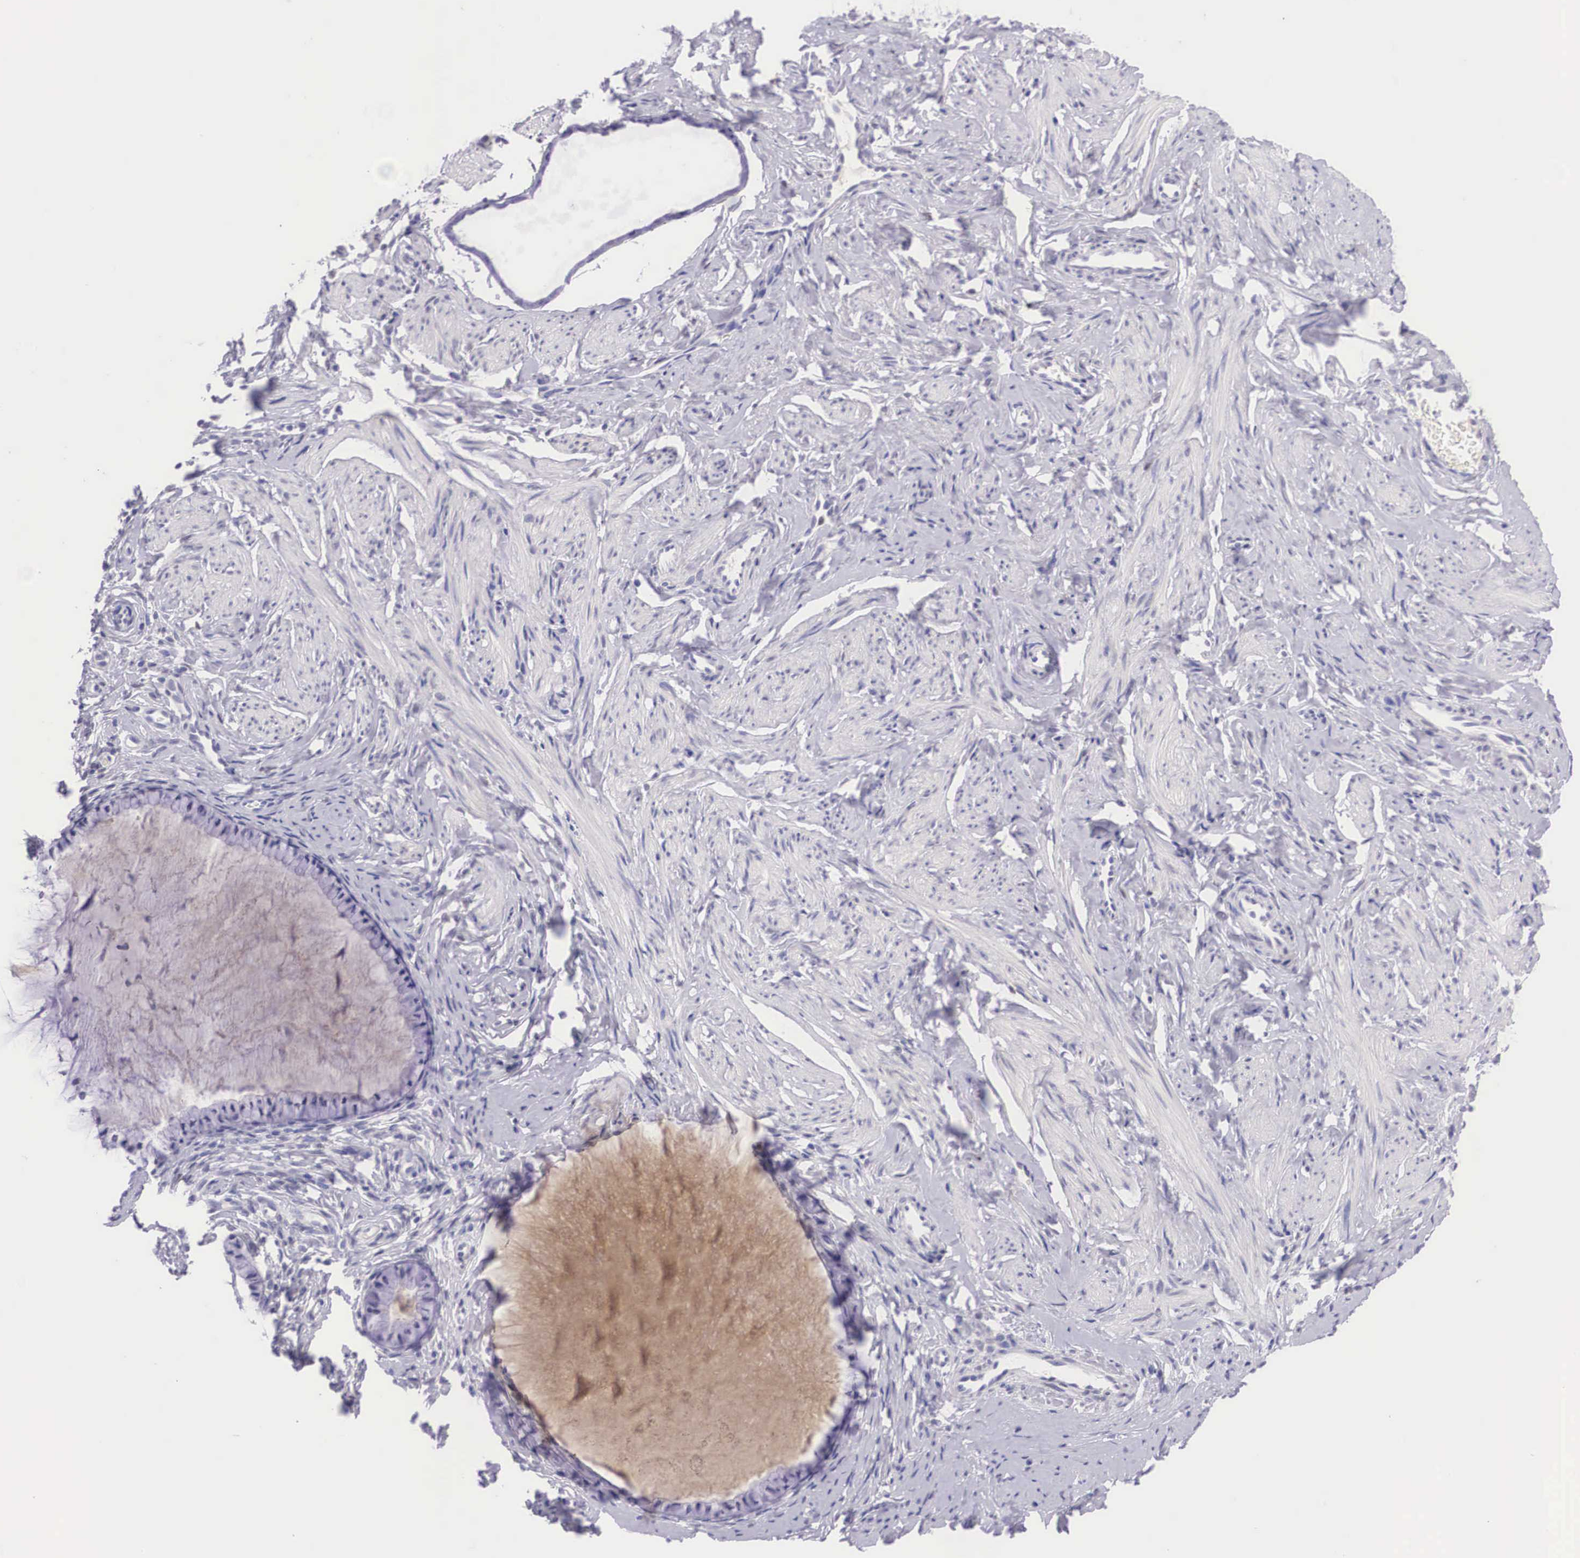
{"staining": {"intensity": "negative", "quantity": "none", "location": "none"}, "tissue": "cervix", "cell_type": "Glandular cells", "image_type": "normal", "snomed": [{"axis": "morphology", "description": "Normal tissue, NOS"}, {"axis": "topography", "description": "Cervix"}], "caption": "This photomicrograph is of normal cervix stained with IHC to label a protein in brown with the nuclei are counter-stained blue. There is no positivity in glandular cells. The staining is performed using DAB brown chromogen with nuclei counter-stained in using hematoxylin.", "gene": "BCL6", "patient": {"sex": "female", "age": 70}}